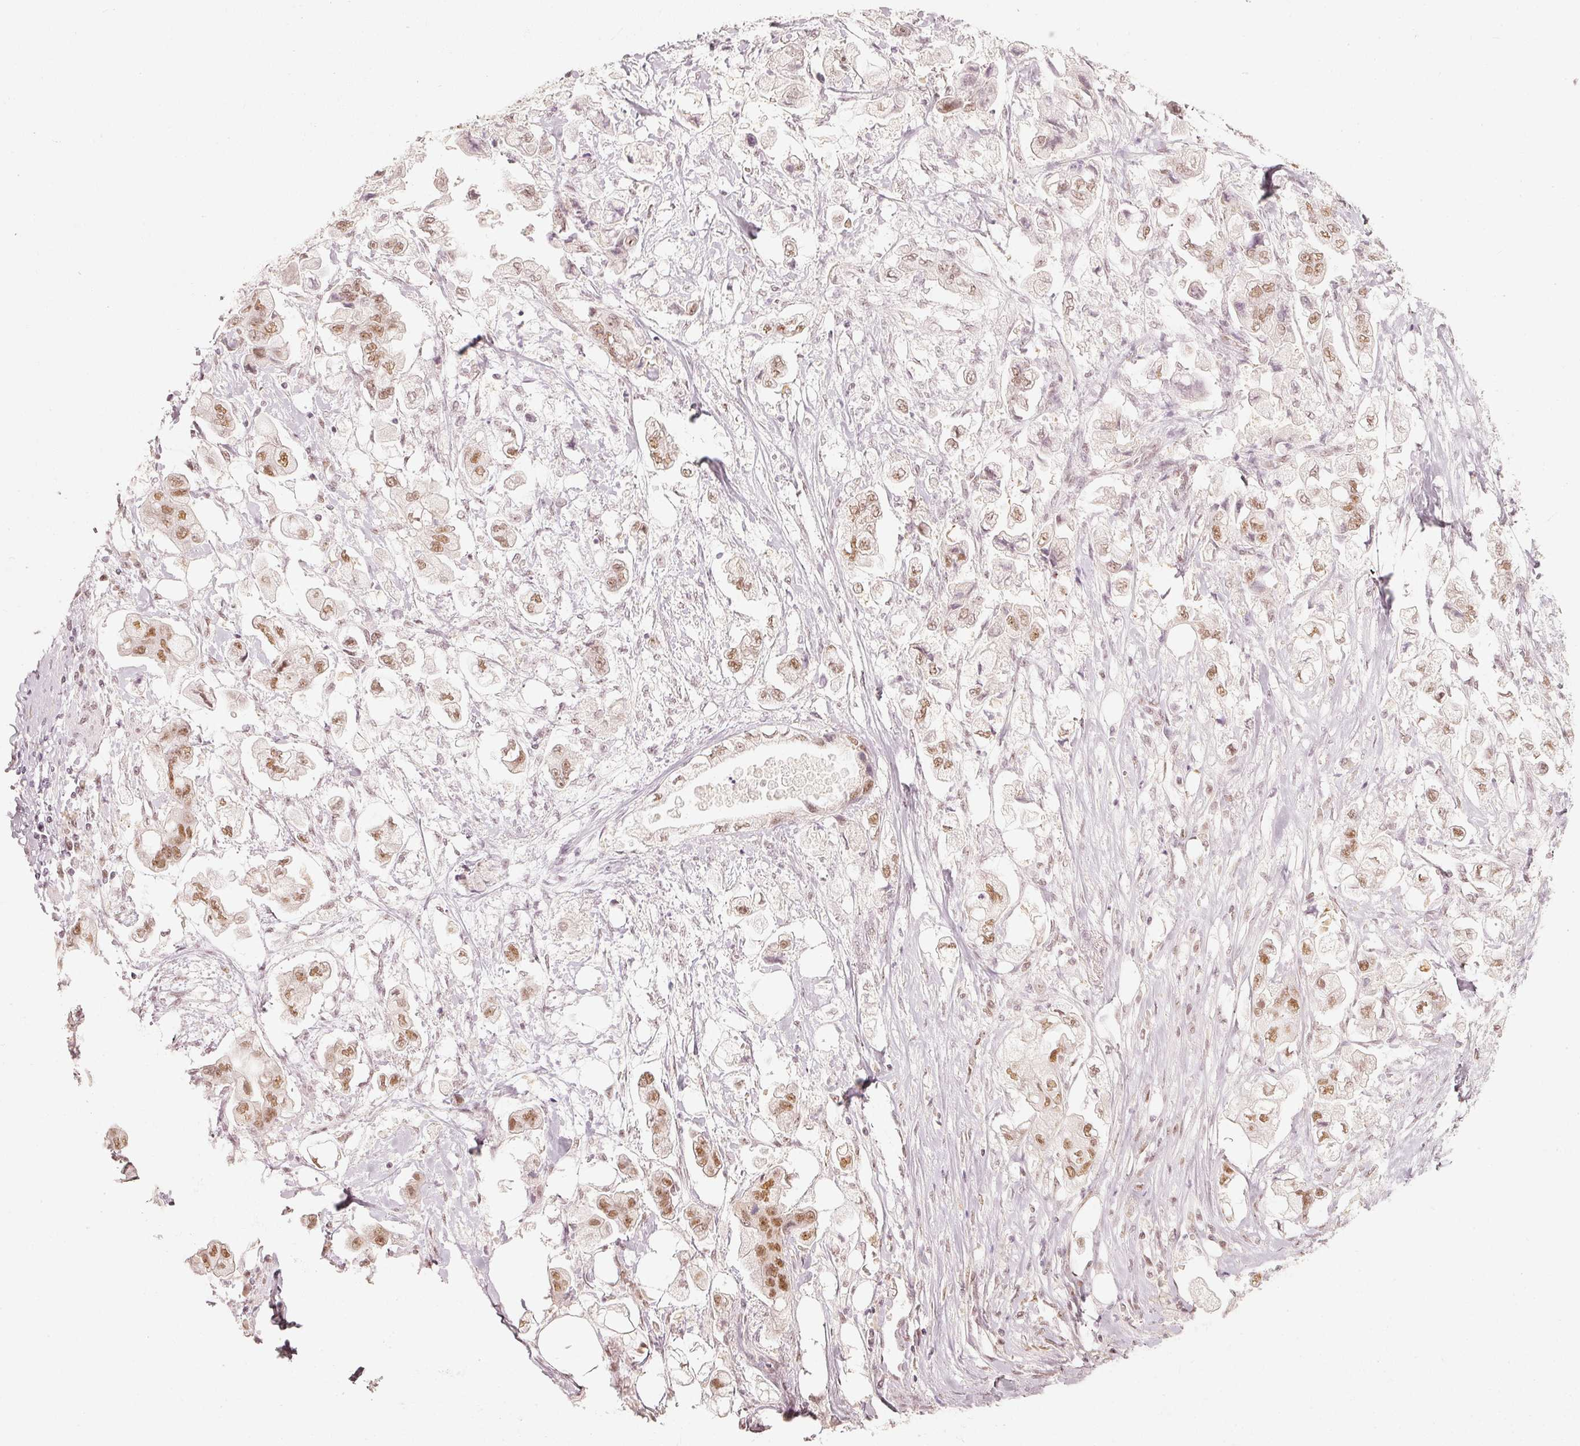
{"staining": {"intensity": "weak", "quantity": ">75%", "location": "nuclear"}, "tissue": "stomach cancer", "cell_type": "Tumor cells", "image_type": "cancer", "snomed": [{"axis": "morphology", "description": "Adenocarcinoma, NOS"}, {"axis": "topography", "description": "Stomach"}], "caption": "Protein analysis of stomach adenocarcinoma tissue reveals weak nuclear staining in approximately >75% of tumor cells.", "gene": "PPP1R10", "patient": {"sex": "male", "age": 62}}